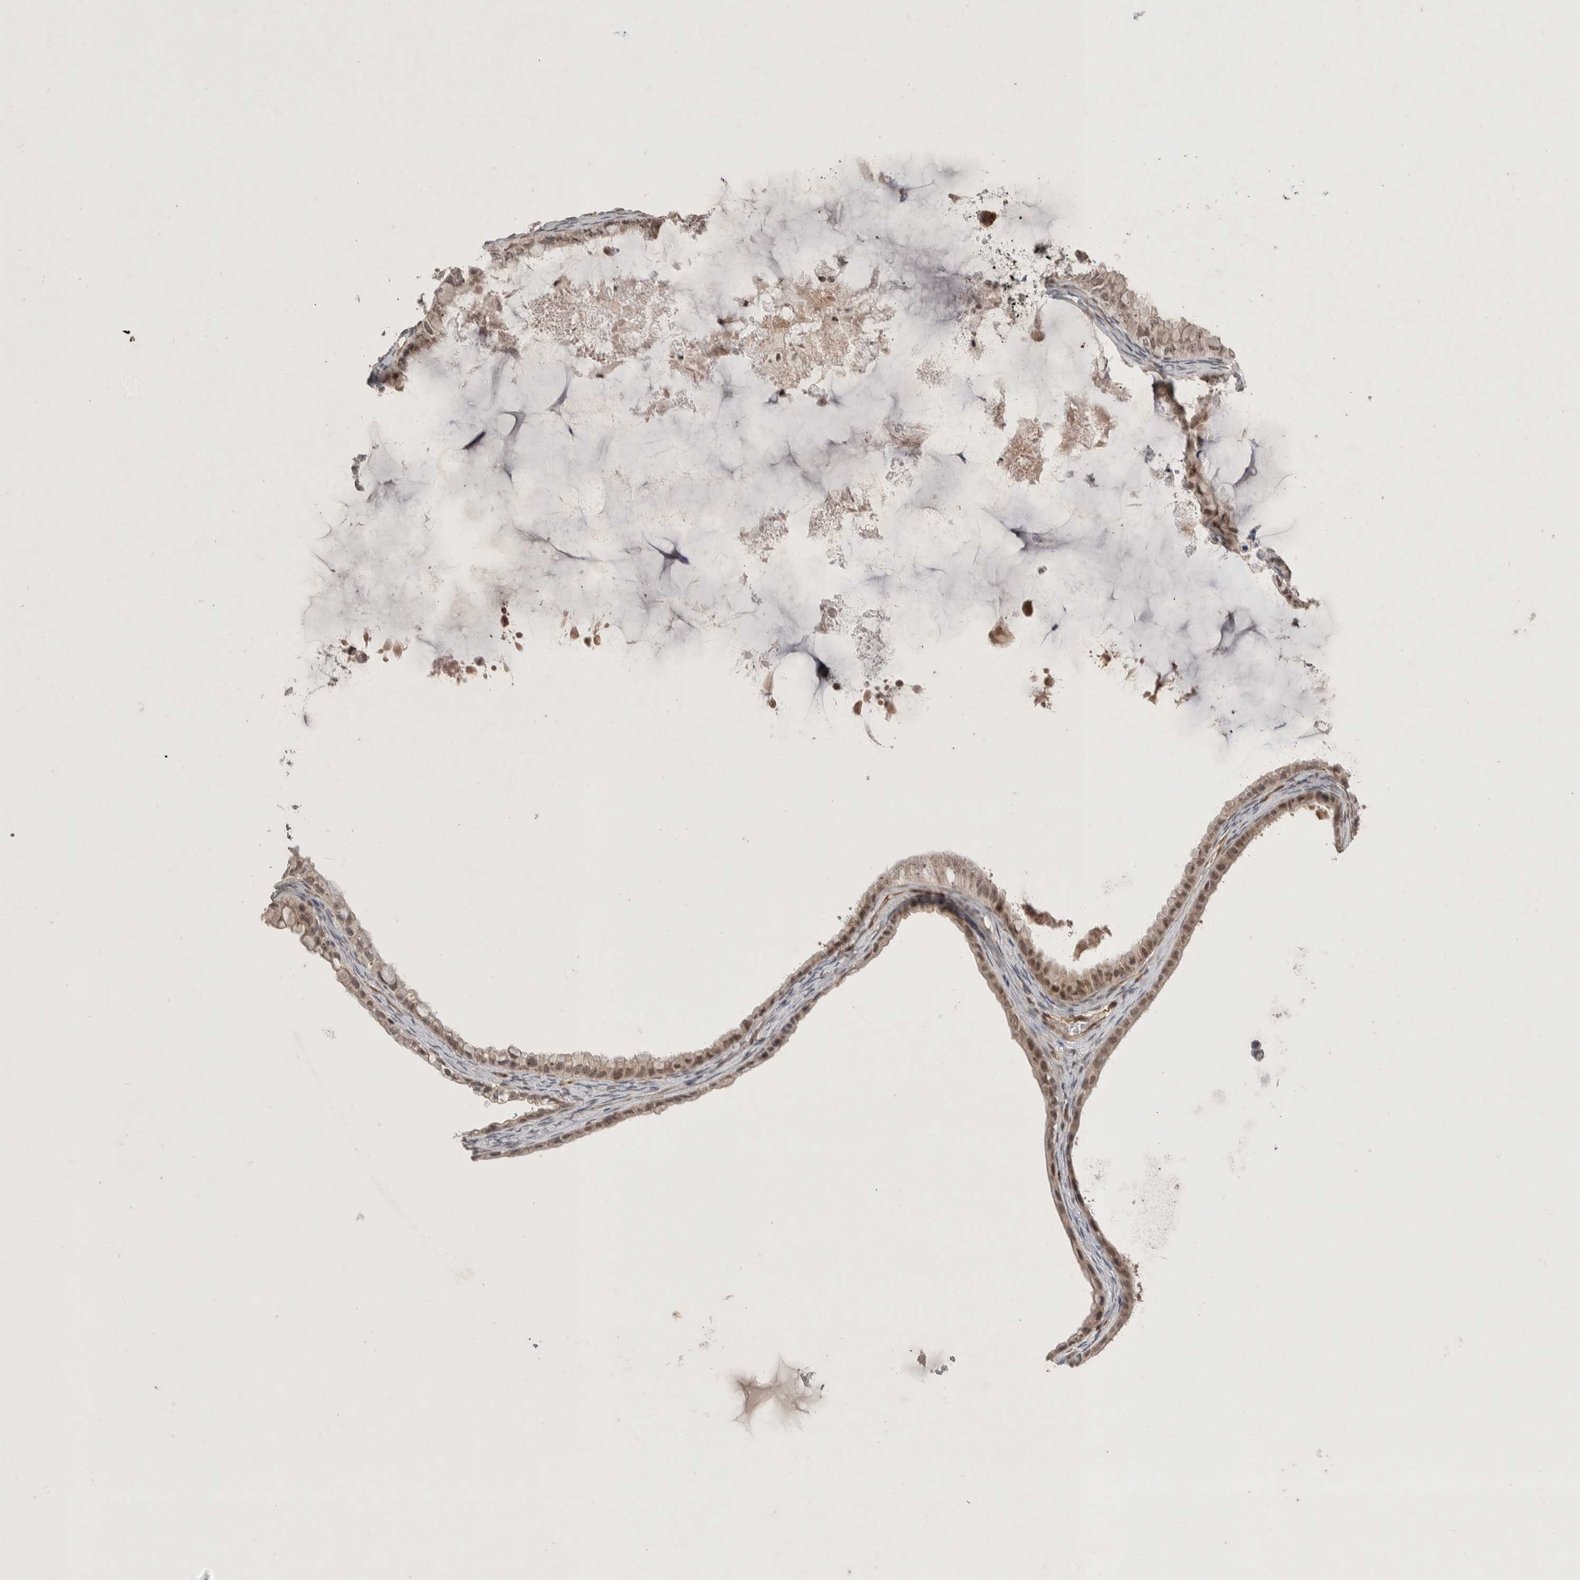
{"staining": {"intensity": "moderate", "quantity": "25%-75%", "location": "cytoplasmic/membranous,nuclear"}, "tissue": "ovarian cancer", "cell_type": "Tumor cells", "image_type": "cancer", "snomed": [{"axis": "morphology", "description": "Cystadenocarcinoma, mucinous, NOS"}, {"axis": "topography", "description": "Ovary"}], "caption": "Protein expression by immunohistochemistry reveals moderate cytoplasmic/membranous and nuclear positivity in approximately 25%-75% of tumor cells in ovarian cancer (mucinous cystadenocarcinoma).", "gene": "ZNF704", "patient": {"sex": "female", "age": 80}}